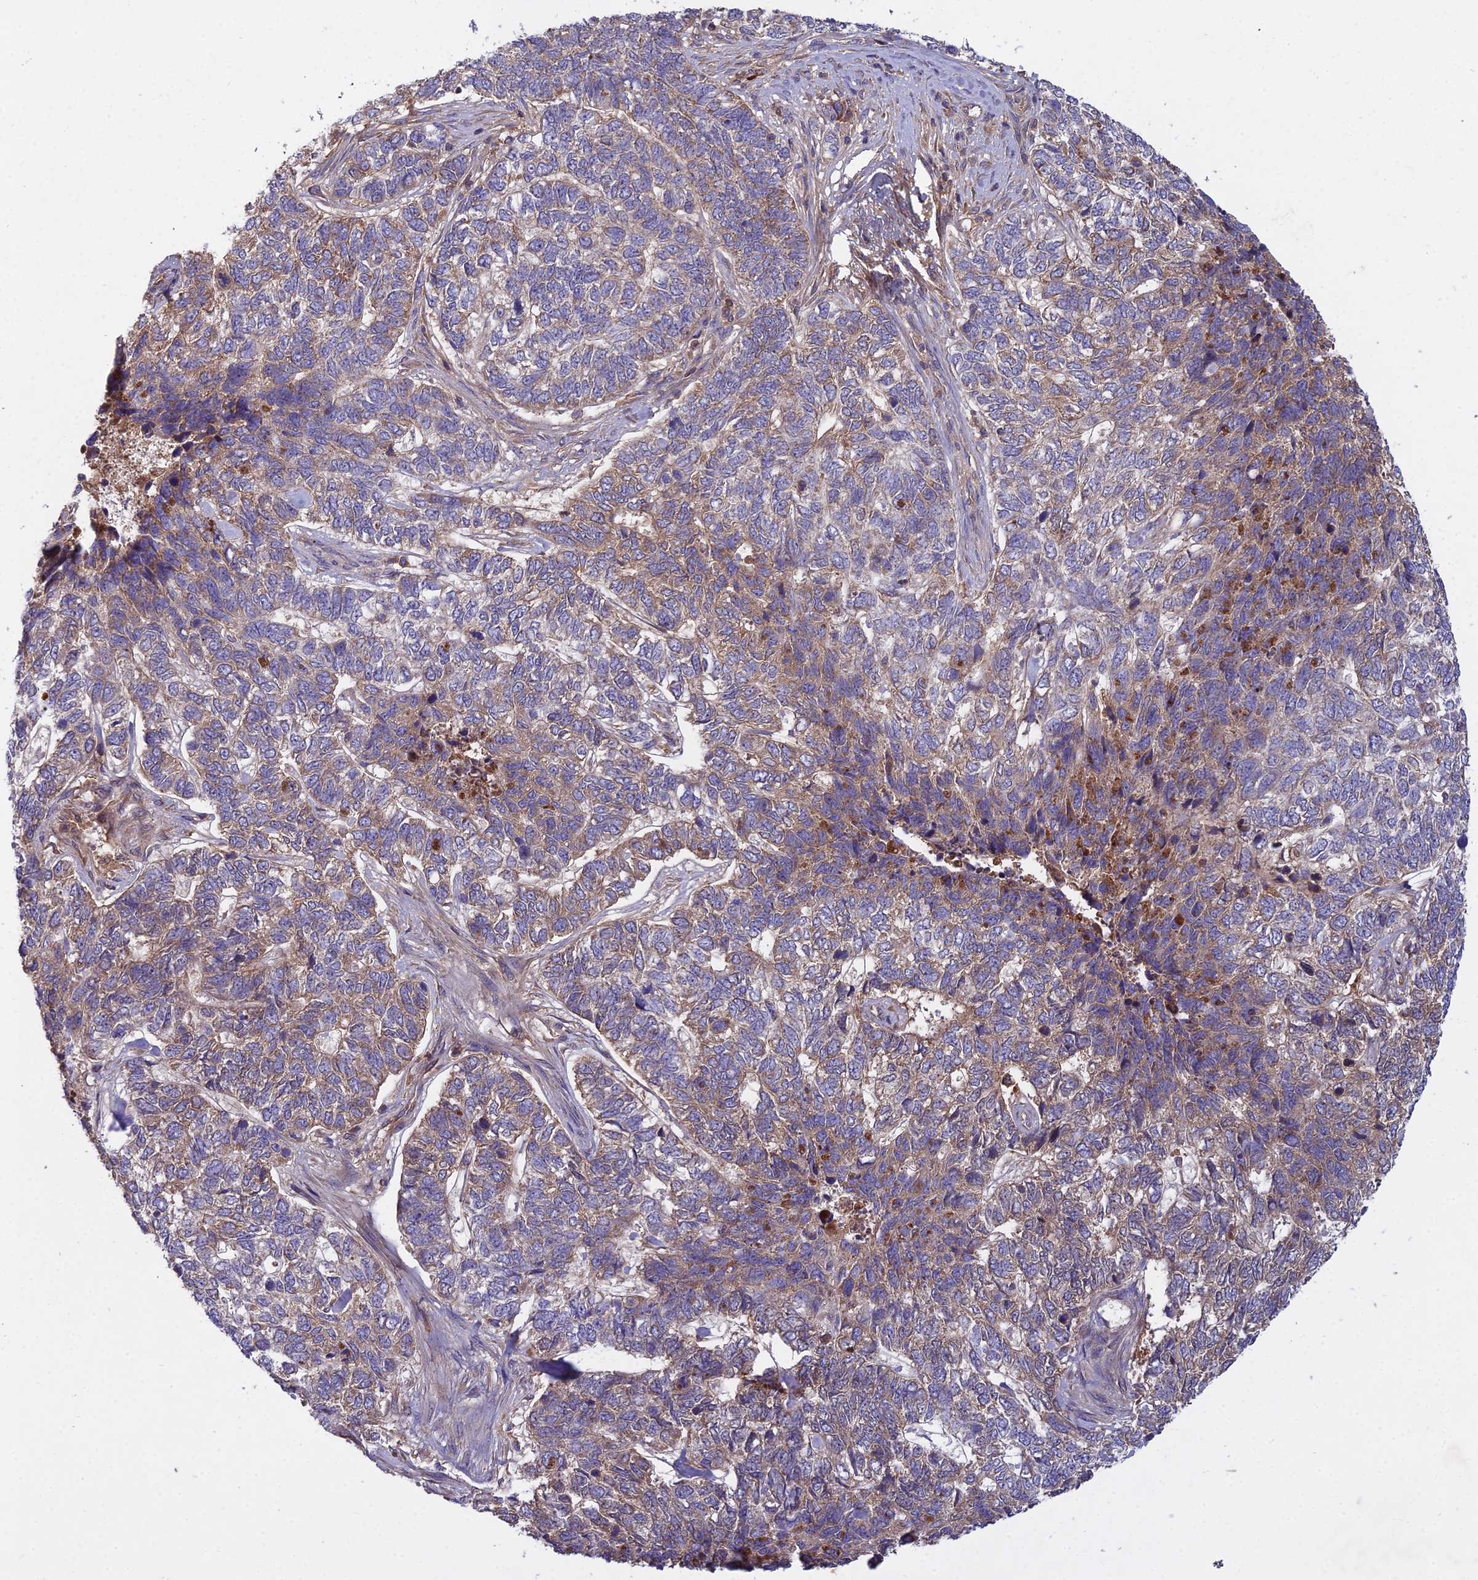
{"staining": {"intensity": "moderate", "quantity": "<25%", "location": "cytoplasmic/membranous"}, "tissue": "skin cancer", "cell_type": "Tumor cells", "image_type": "cancer", "snomed": [{"axis": "morphology", "description": "Basal cell carcinoma"}, {"axis": "topography", "description": "Skin"}], "caption": "Protein analysis of basal cell carcinoma (skin) tissue exhibits moderate cytoplasmic/membranous expression in approximately <25% of tumor cells.", "gene": "CCDC167", "patient": {"sex": "female", "age": 65}}